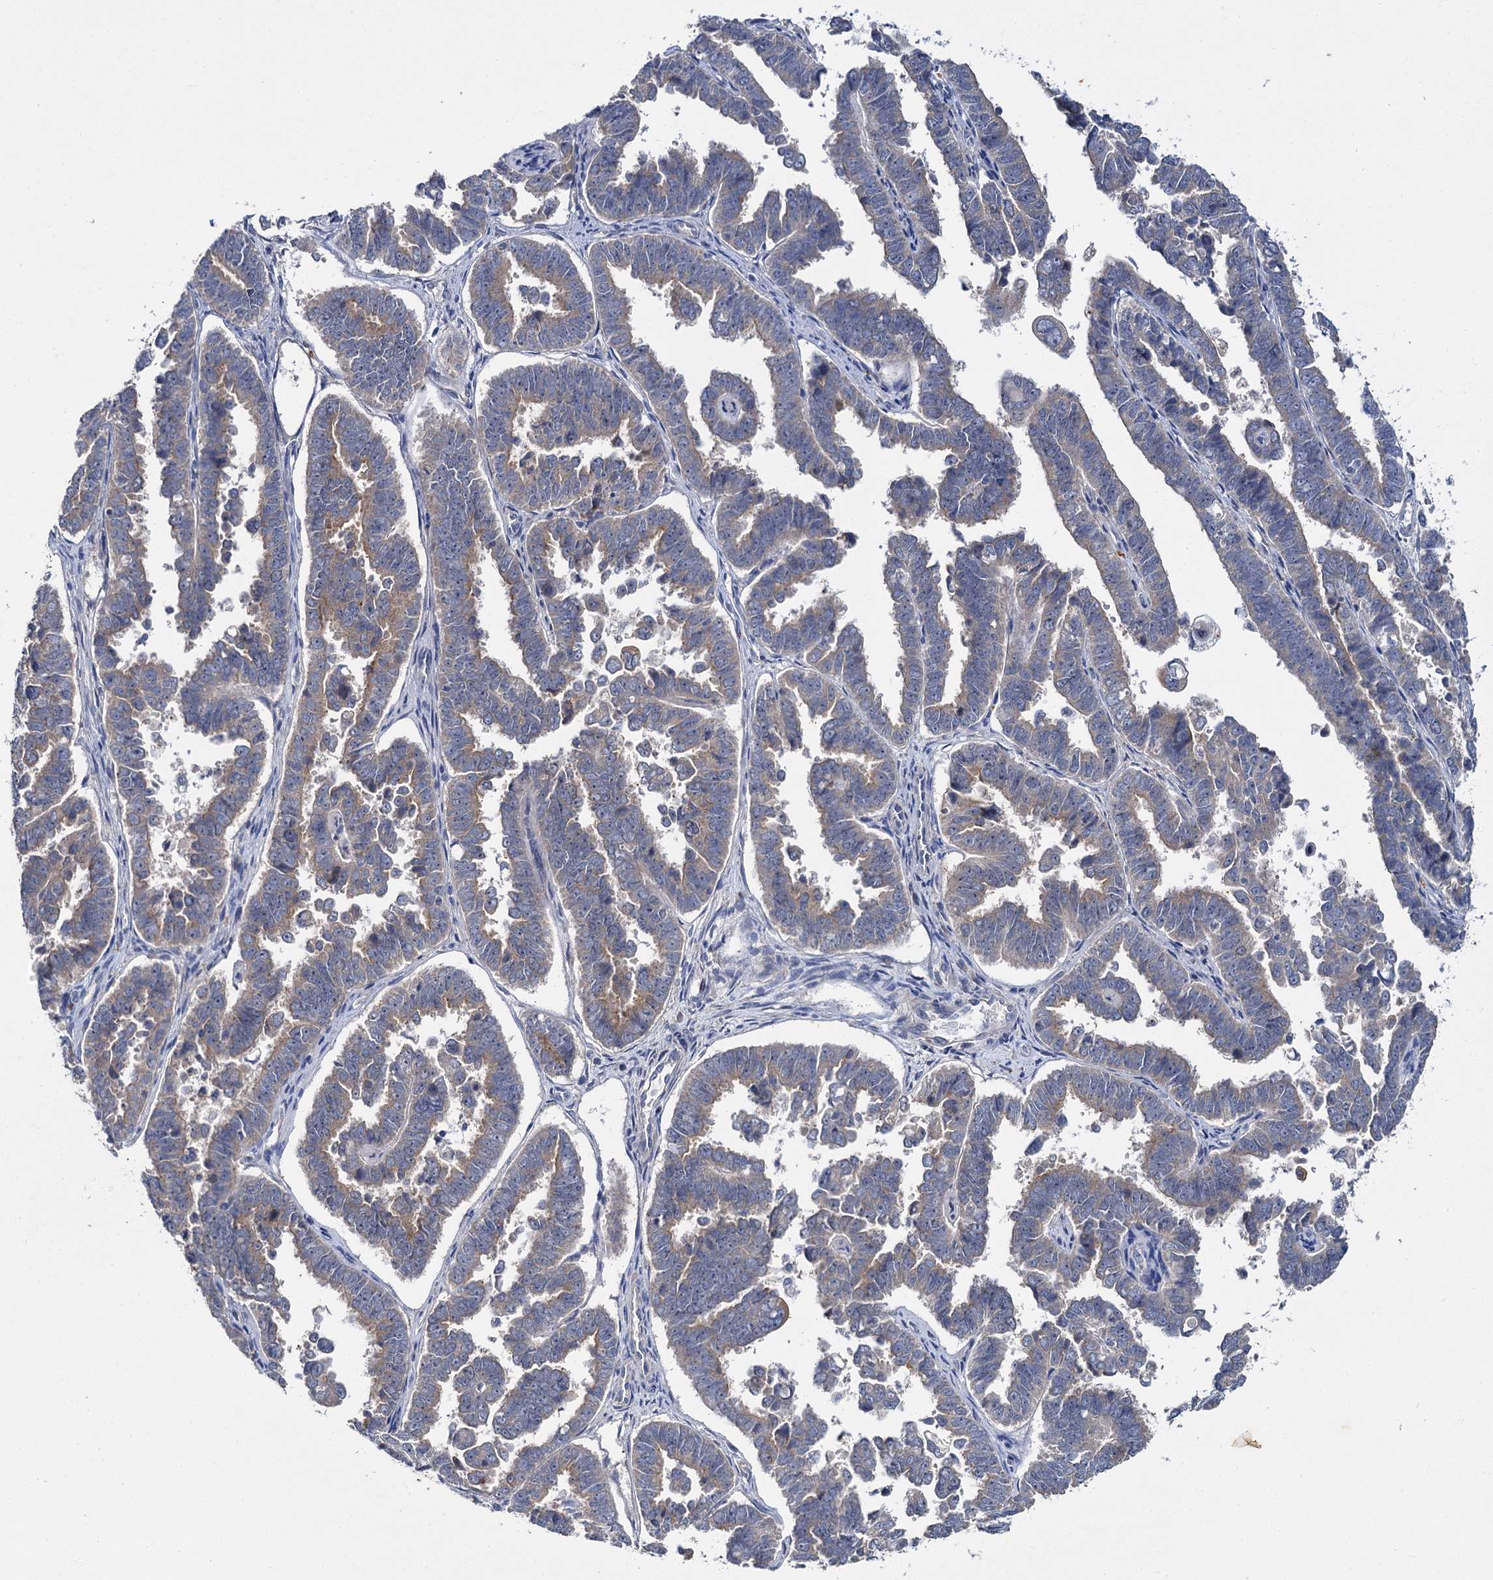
{"staining": {"intensity": "weak", "quantity": "<25%", "location": "cytoplasmic/membranous"}, "tissue": "endometrial cancer", "cell_type": "Tumor cells", "image_type": "cancer", "snomed": [{"axis": "morphology", "description": "Adenocarcinoma, NOS"}, {"axis": "topography", "description": "Endometrium"}], "caption": "This is an immunohistochemistry (IHC) image of adenocarcinoma (endometrial). There is no expression in tumor cells.", "gene": "ATP9A", "patient": {"sex": "female", "age": 75}}